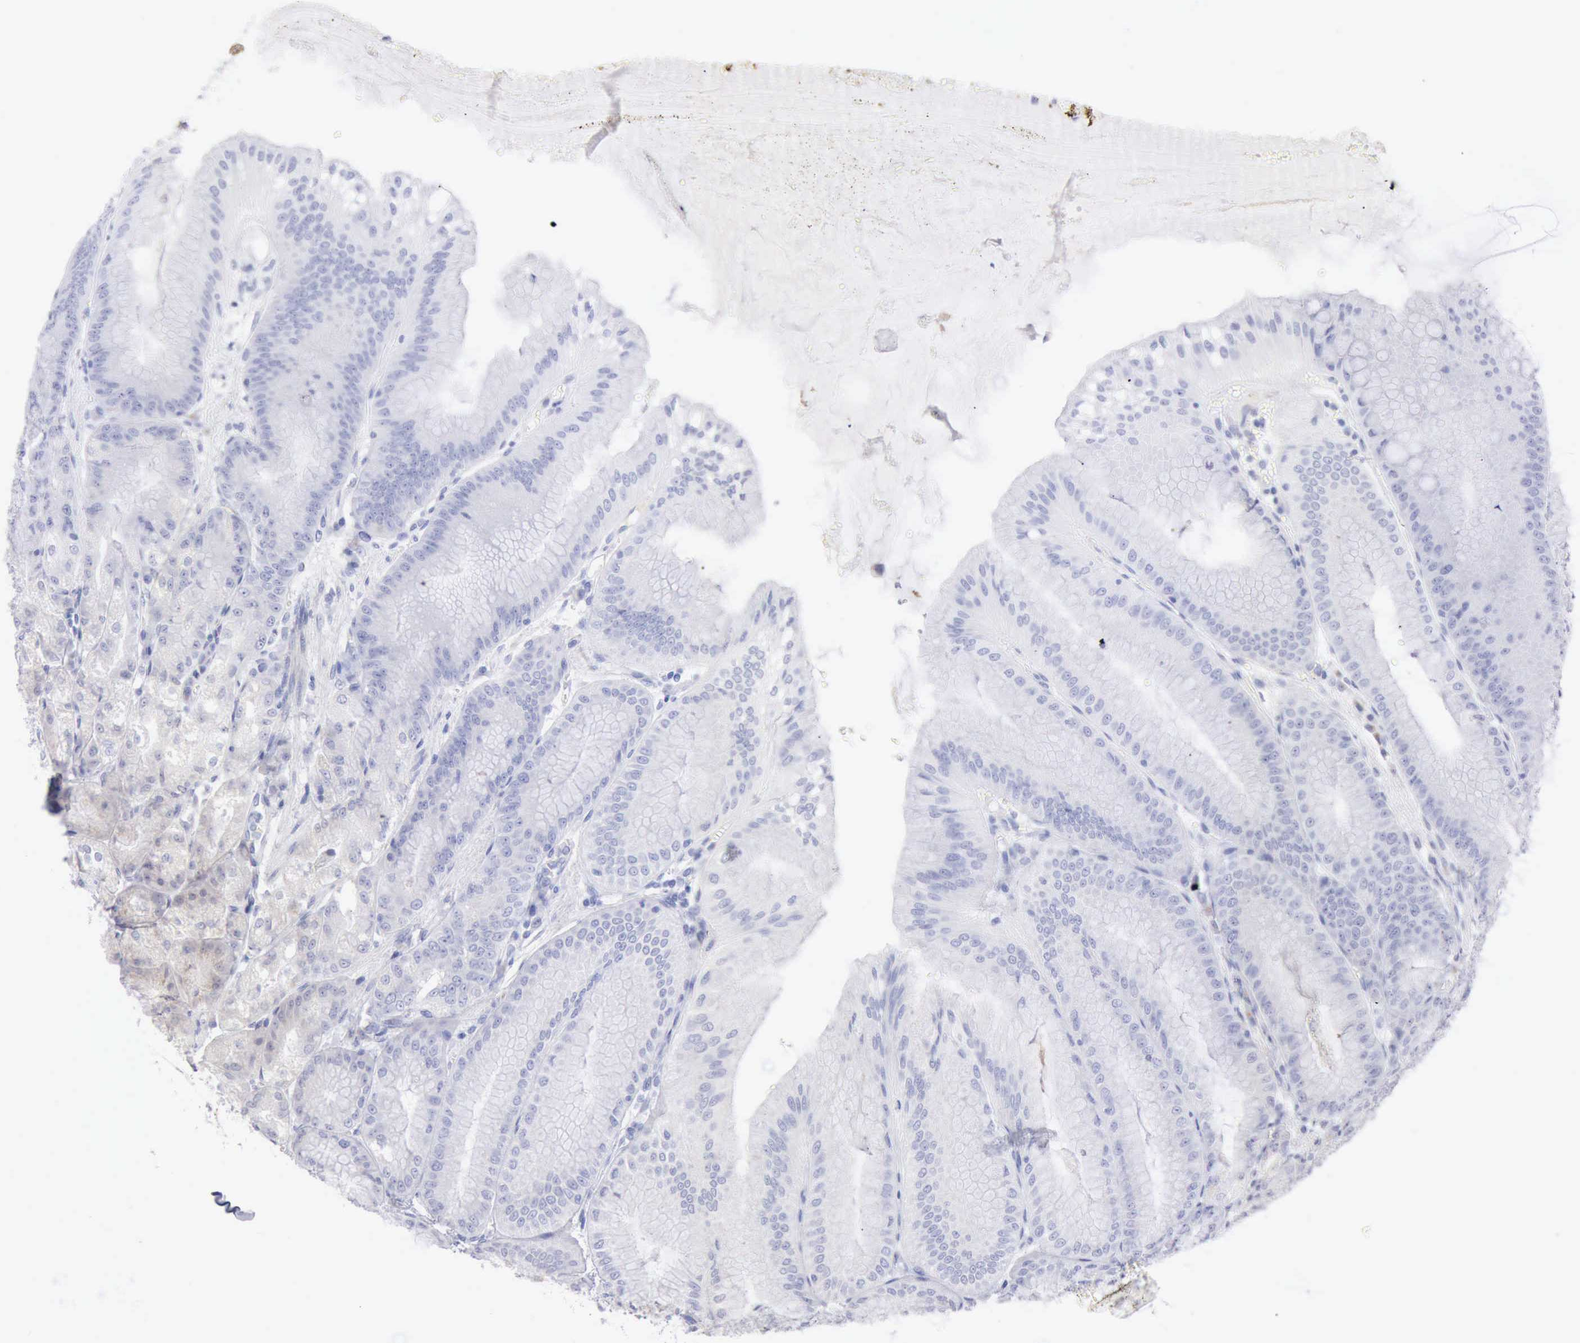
{"staining": {"intensity": "moderate", "quantity": "<25%", "location": "cytoplasmic/membranous"}, "tissue": "stomach", "cell_type": "Glandular cells", "image_type": "normal", "snomed": [{"axis": "morphology", "description": "Normal tissue, NOS"}, {"axis": "topography", "description": "Stomach, lower"}], "caption": "Protein positivity by immunohistochemistry (IHC) reveals moderate cytoplasmic/membranous expression in approximately <25% of glandular cells in normal stomach.", "gene": "ANGEL1", "patient": {"sex": "male", "age": 71}}